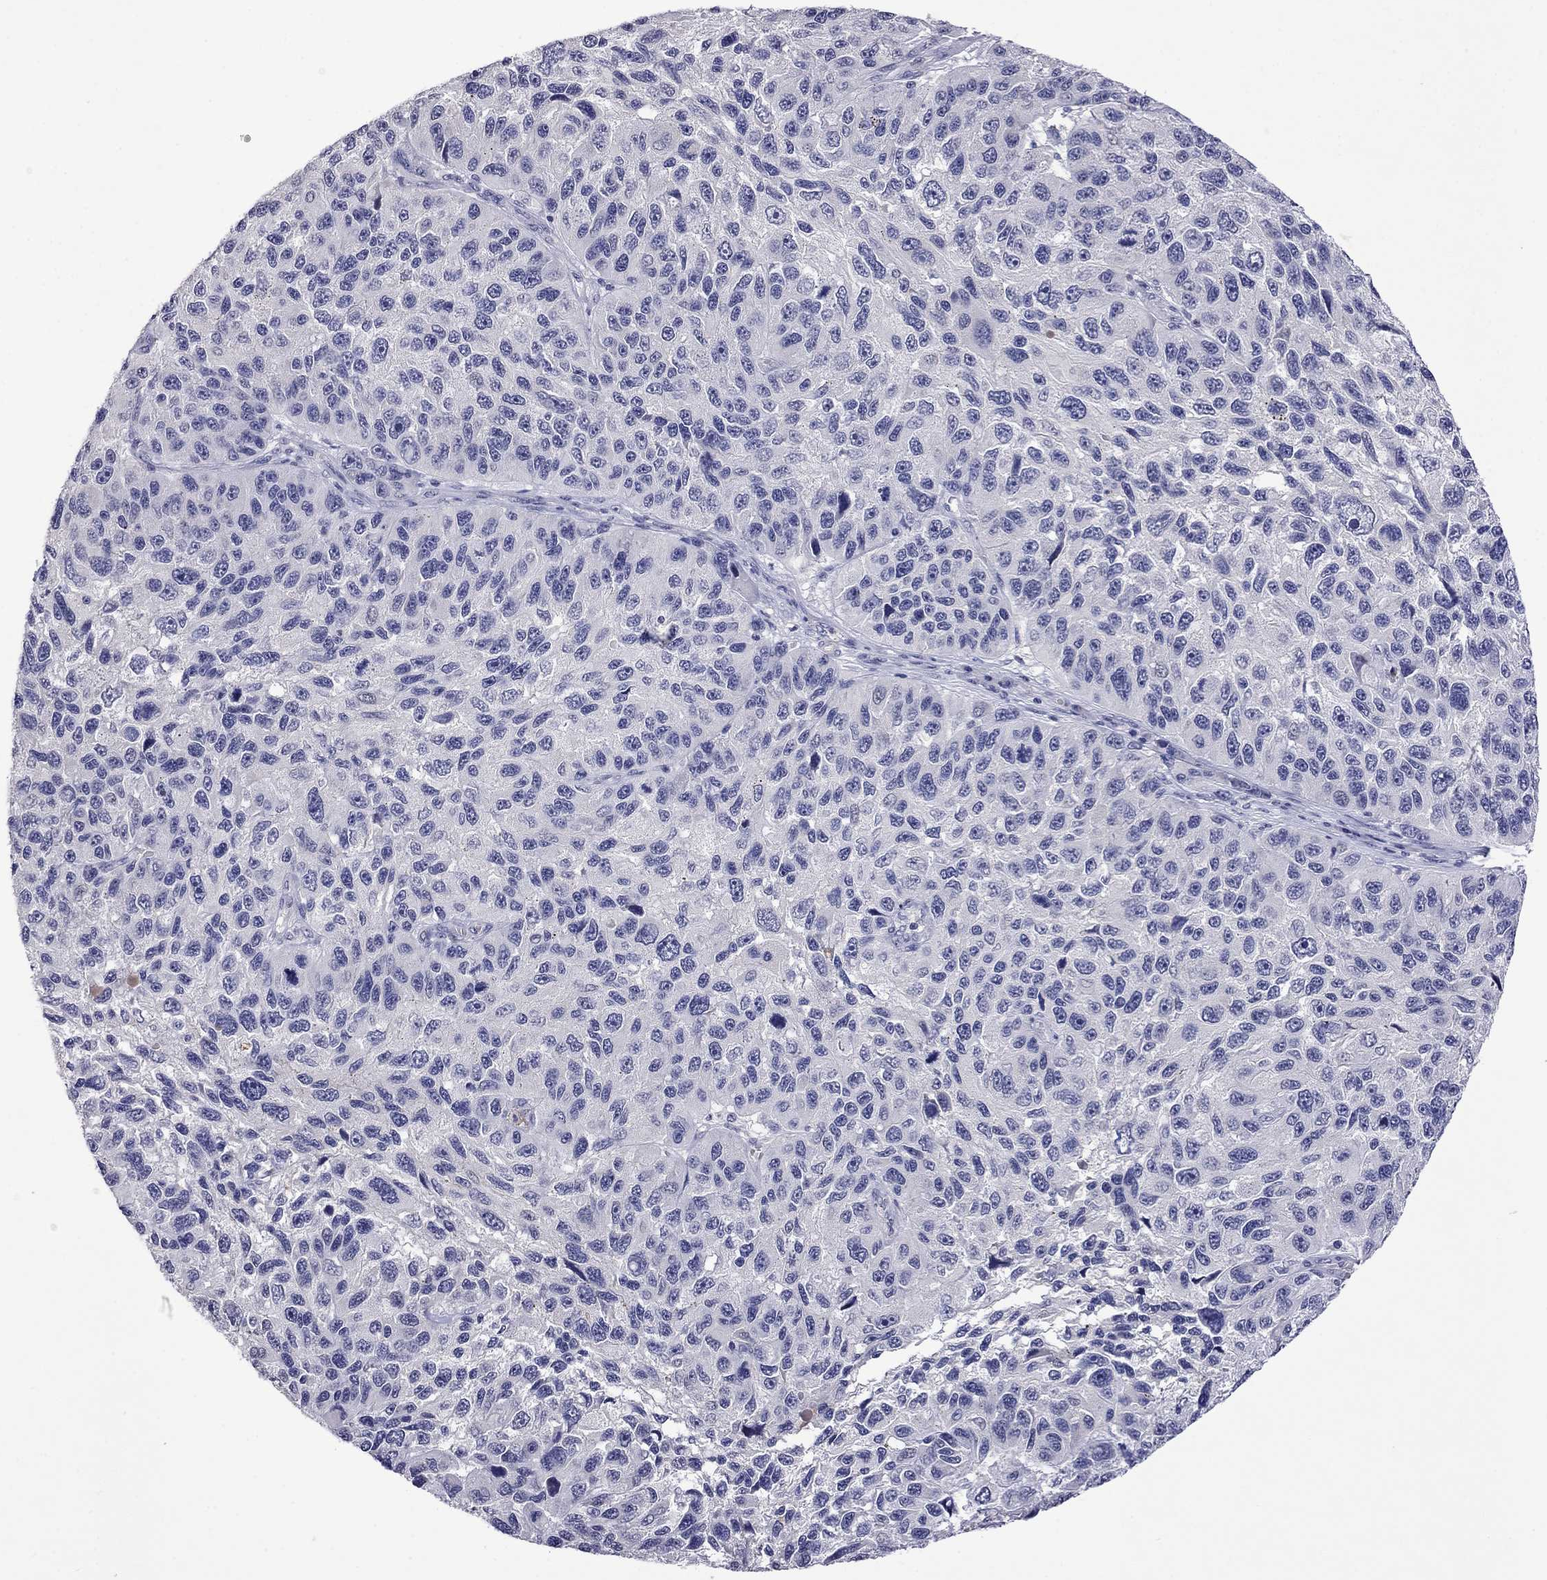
{"staining": {"intensity": "negative", "quantity": "none", "location": "none"}, "tissue": "melanoma", "cell_type": "Tumor cells", "image_type": "cancer", "snomed": [{"axis": "morphology", "description": "Malignant melanoma, NOS"}, {"axis": "topography", "description": "Skin"}], "caption": "A photomicrograph of human melanoma is negative for staining in tumor cells. (DAB (3,3'-diaminobenzidine) immunohistochemistry visualized using brightfield microscopy, high magnification).", "gene": "STAR", "patient": {"sex": "male", "age": 53}}